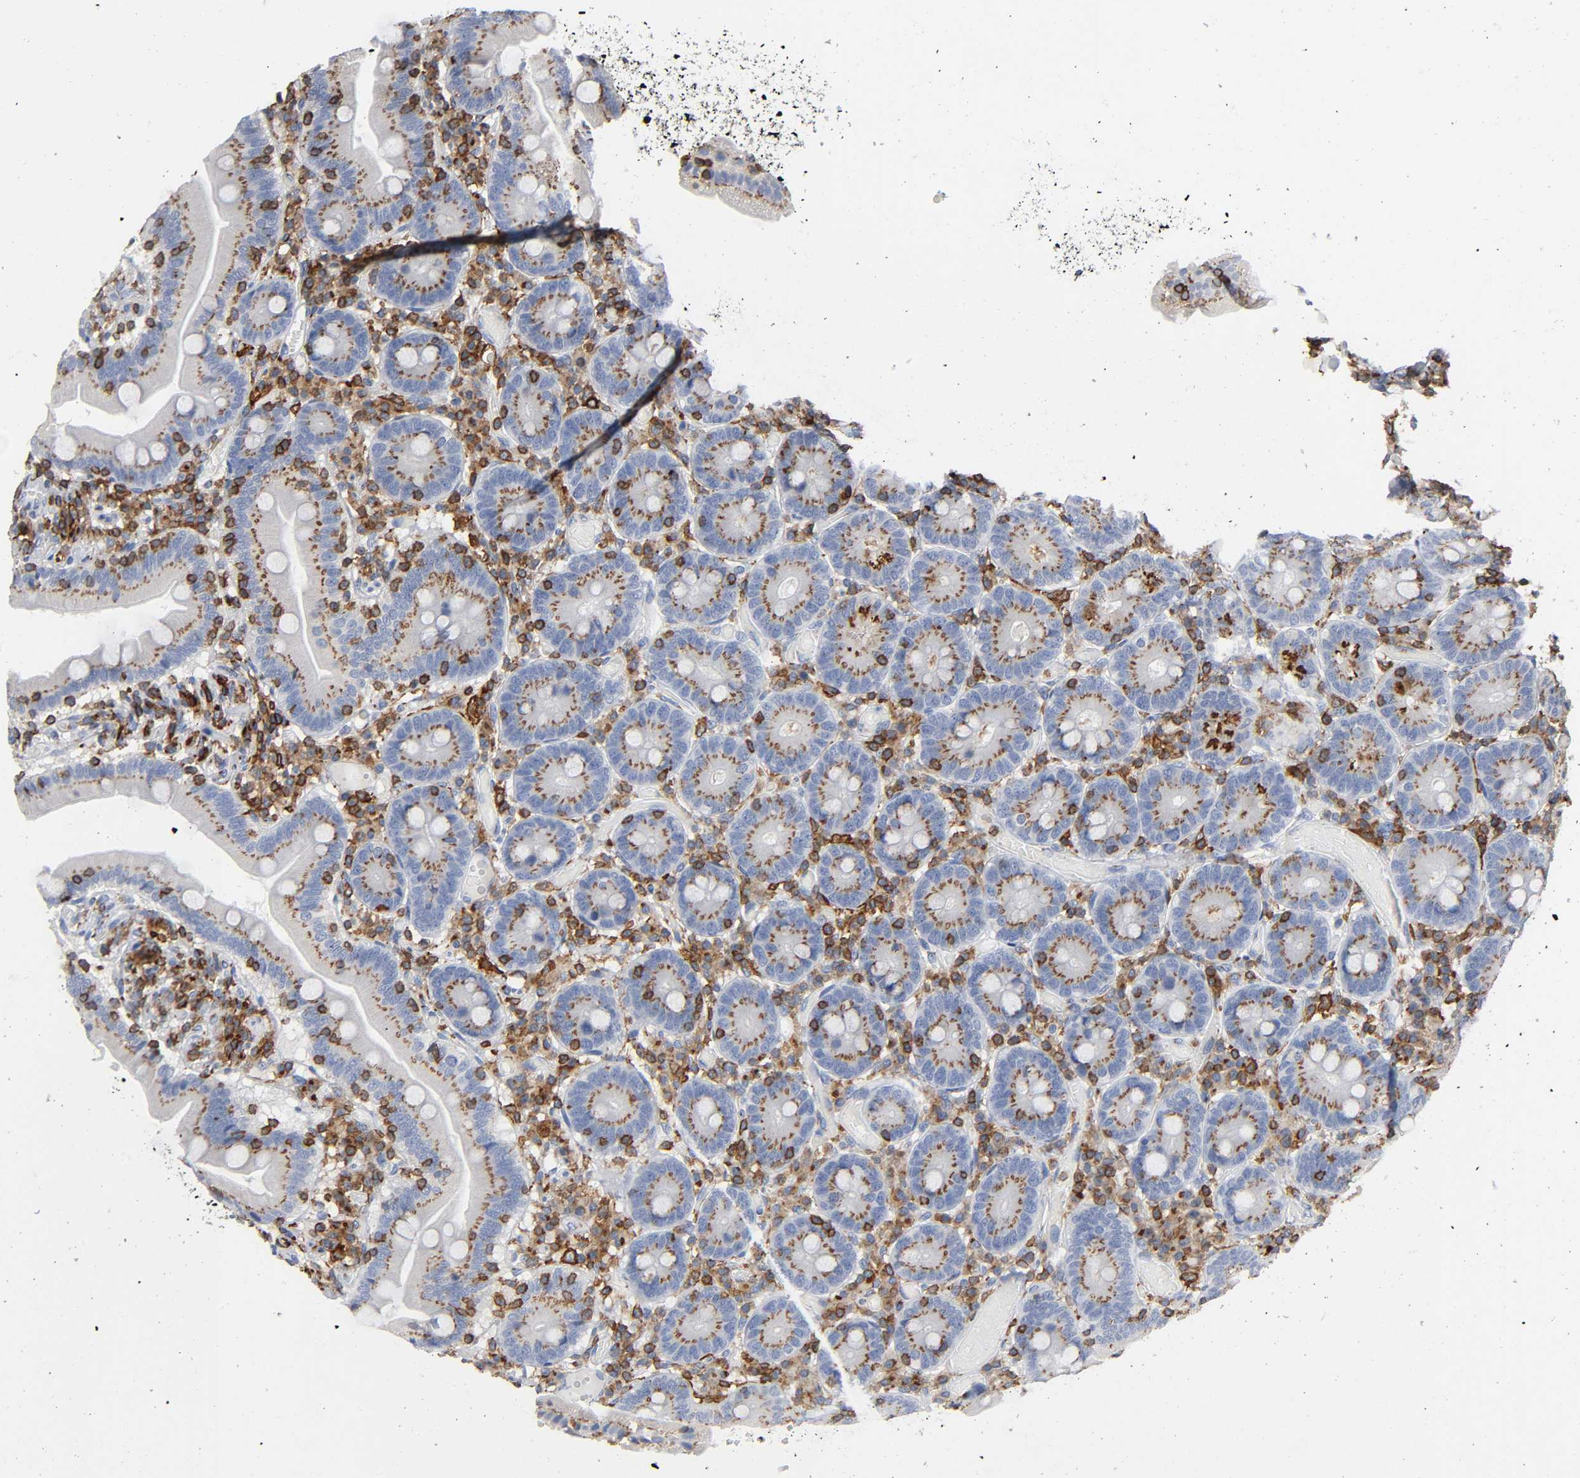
{"staining": {"intensity": "moderate", "quantity": ">75%", "location": "cytoplasmic/membranous"}, "tissue": "duodenum", "cell_type": "Glandular cells", "image_type": "normal", "snomed": [{"axis": "morphology", "description": "Normal tissue, NOS"}, {"axis": "topography", "description": "Duodenum"}], "caption": "High-magnification brightfield microscopy of normal duodenum stained with DAB (3,3'-diaminobenzidine) (brown) and counterstained with hematoxylin (blue). glandular cells exhibit moderate cytoplasmic/membranous staining is seen in approximately>75% of cells. (DAB (3,3'-diaminobenzidine) = brown stain, brightfield microscopy at high magnification).", "gene": "CAPN10", "patient": {"sex": "male", "age": 66}}